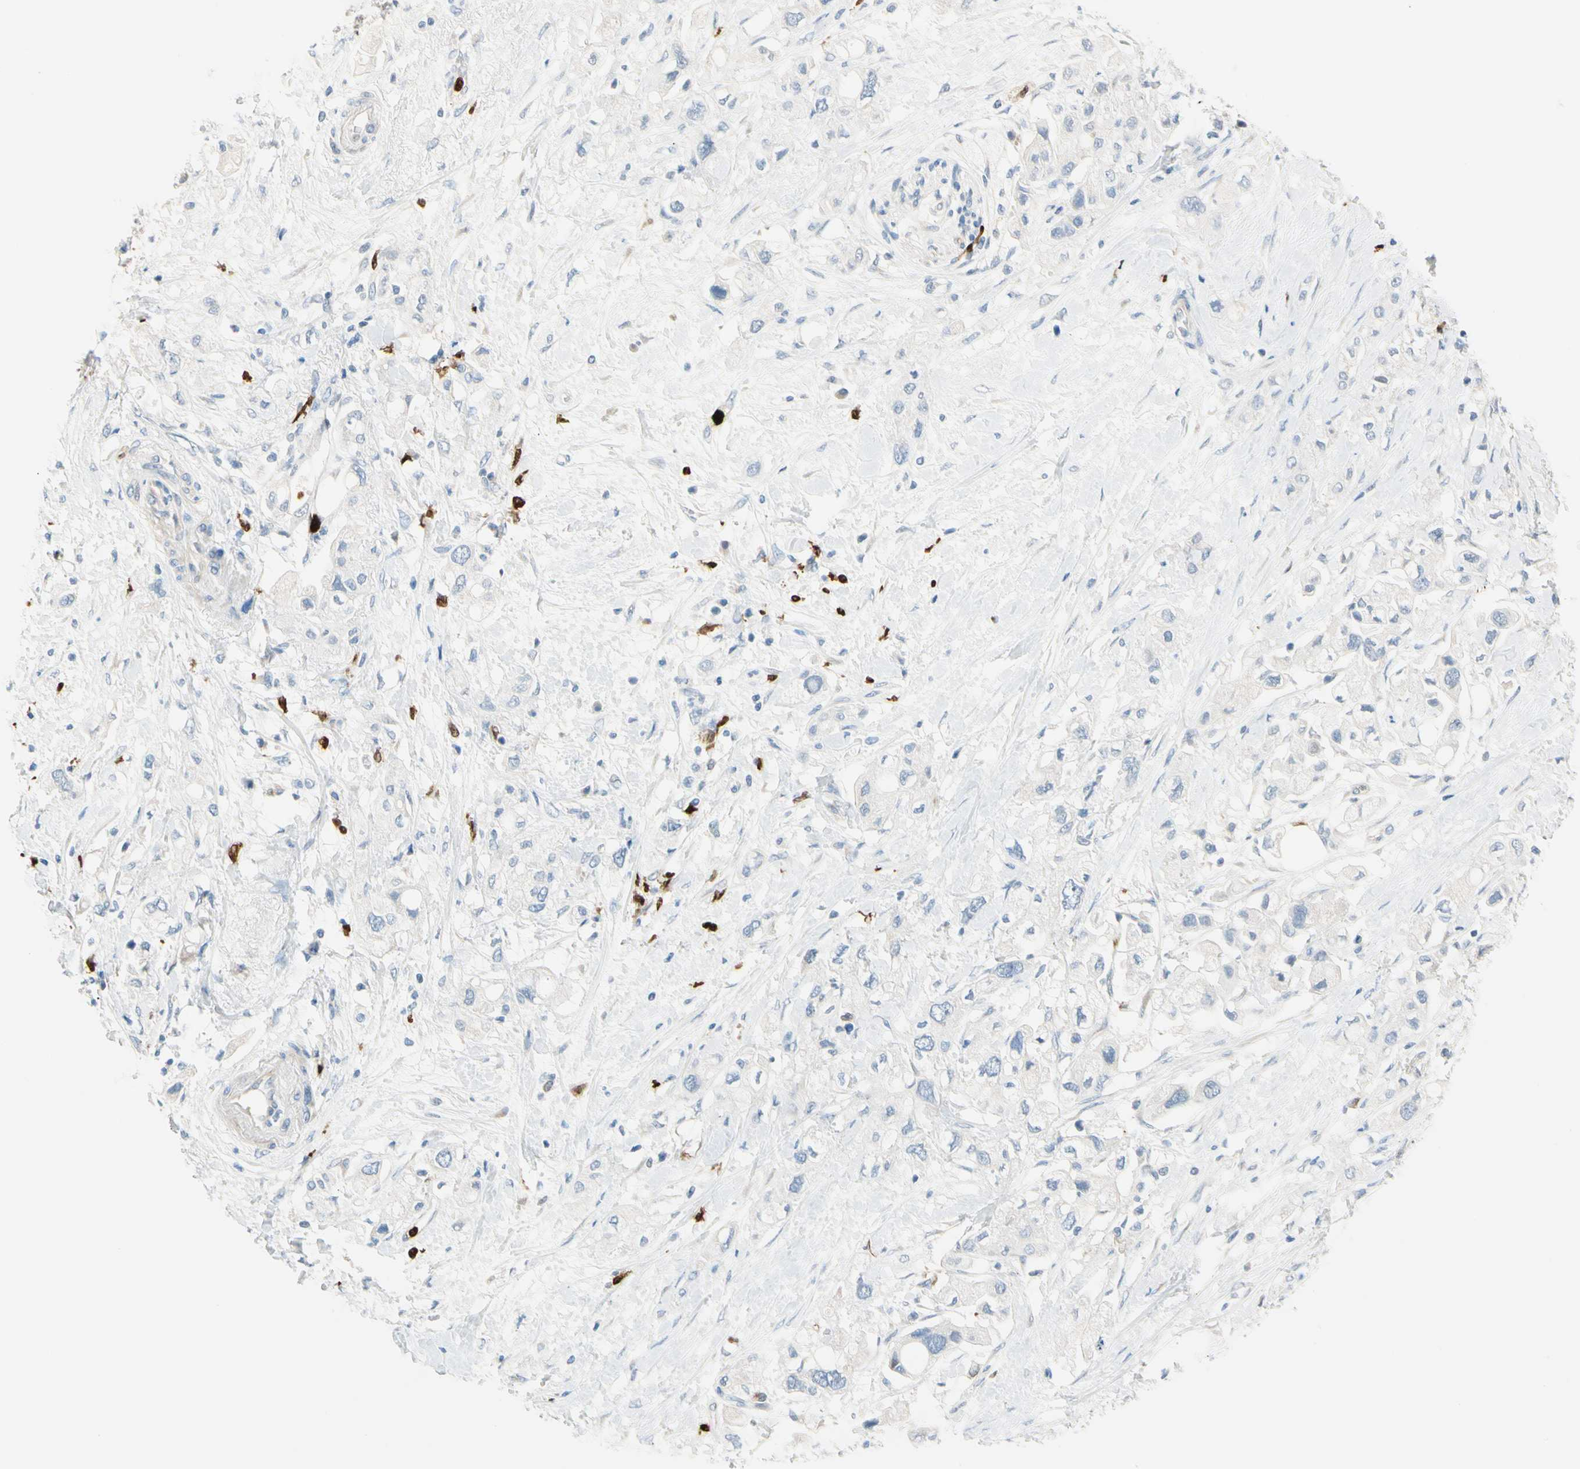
{"staining": {"intensity": "negative", "quantity": "none", "location": "none"}, "tissue": "pancreatic cancer", "cell_type": "Tumor cells", "image_type": "cancer", "snomed": [{"axis": "morphology", "description": "Adenocarcinoma, NOS"}, {"axis": "topography", "description": "Pancreas"}], "caption": "IHC histopathology image of pancreatic cancer (adenocarcinoma) stained for a protein (brown), which exhibits no expression in tumor cells.", "gene": "TRAF5", "patient": {"sex": "female", "age": 56}}